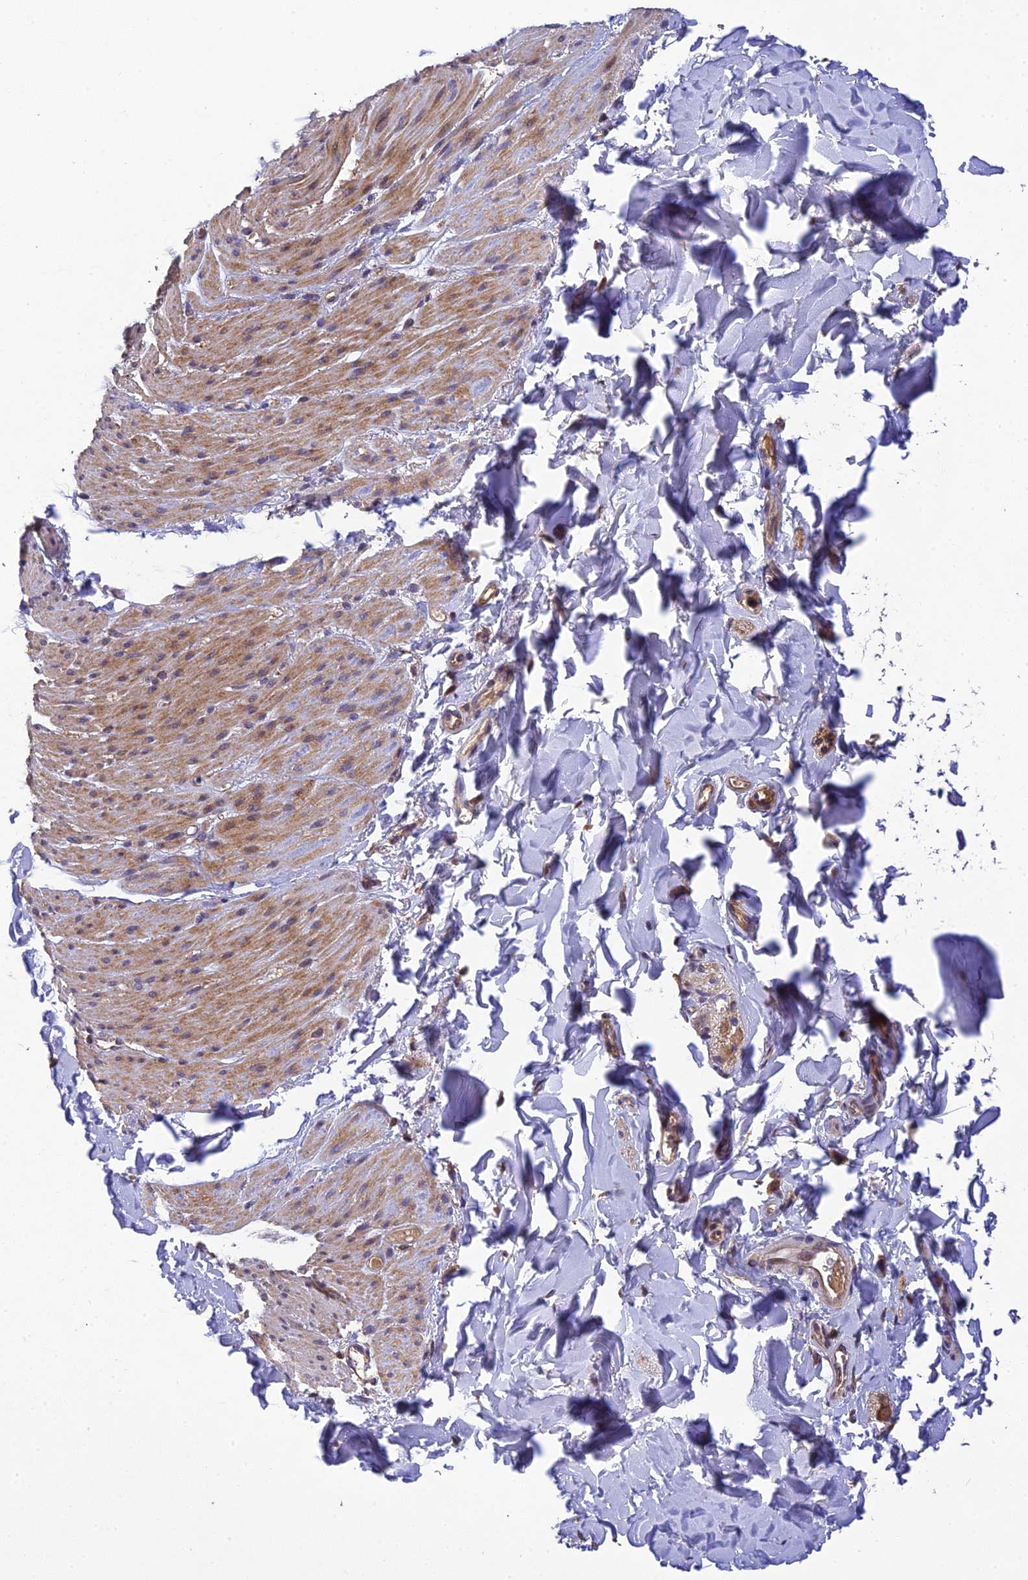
{"staining": {"intensity": "moderate", "quantity": "25%-75%", "location": "cytoplasmic/membranous"}, "tissue": "smooth muscle", "cell_type": "Smooth muscle cells", "image_type": "normal", "snomed": [{"axis": "morphology", "description": "Normal tissue, NOS"}, {"axis": "topography", "description": "Colon"}, {"axis": "topography", "description": "Peripheral nerve tissue"}], "caption": "The photomicrograph displays a brown stain indicating the presence of a protein in the cytoplasmic/membranous of smooth muscle cells in smooth muscle. (DAB (3,3'-diaminobenzidine) = brown stain, brightfield microscopy at high magnification).", "gene": "DENND5B", "patient": {"sex": "female", "age": 61}}